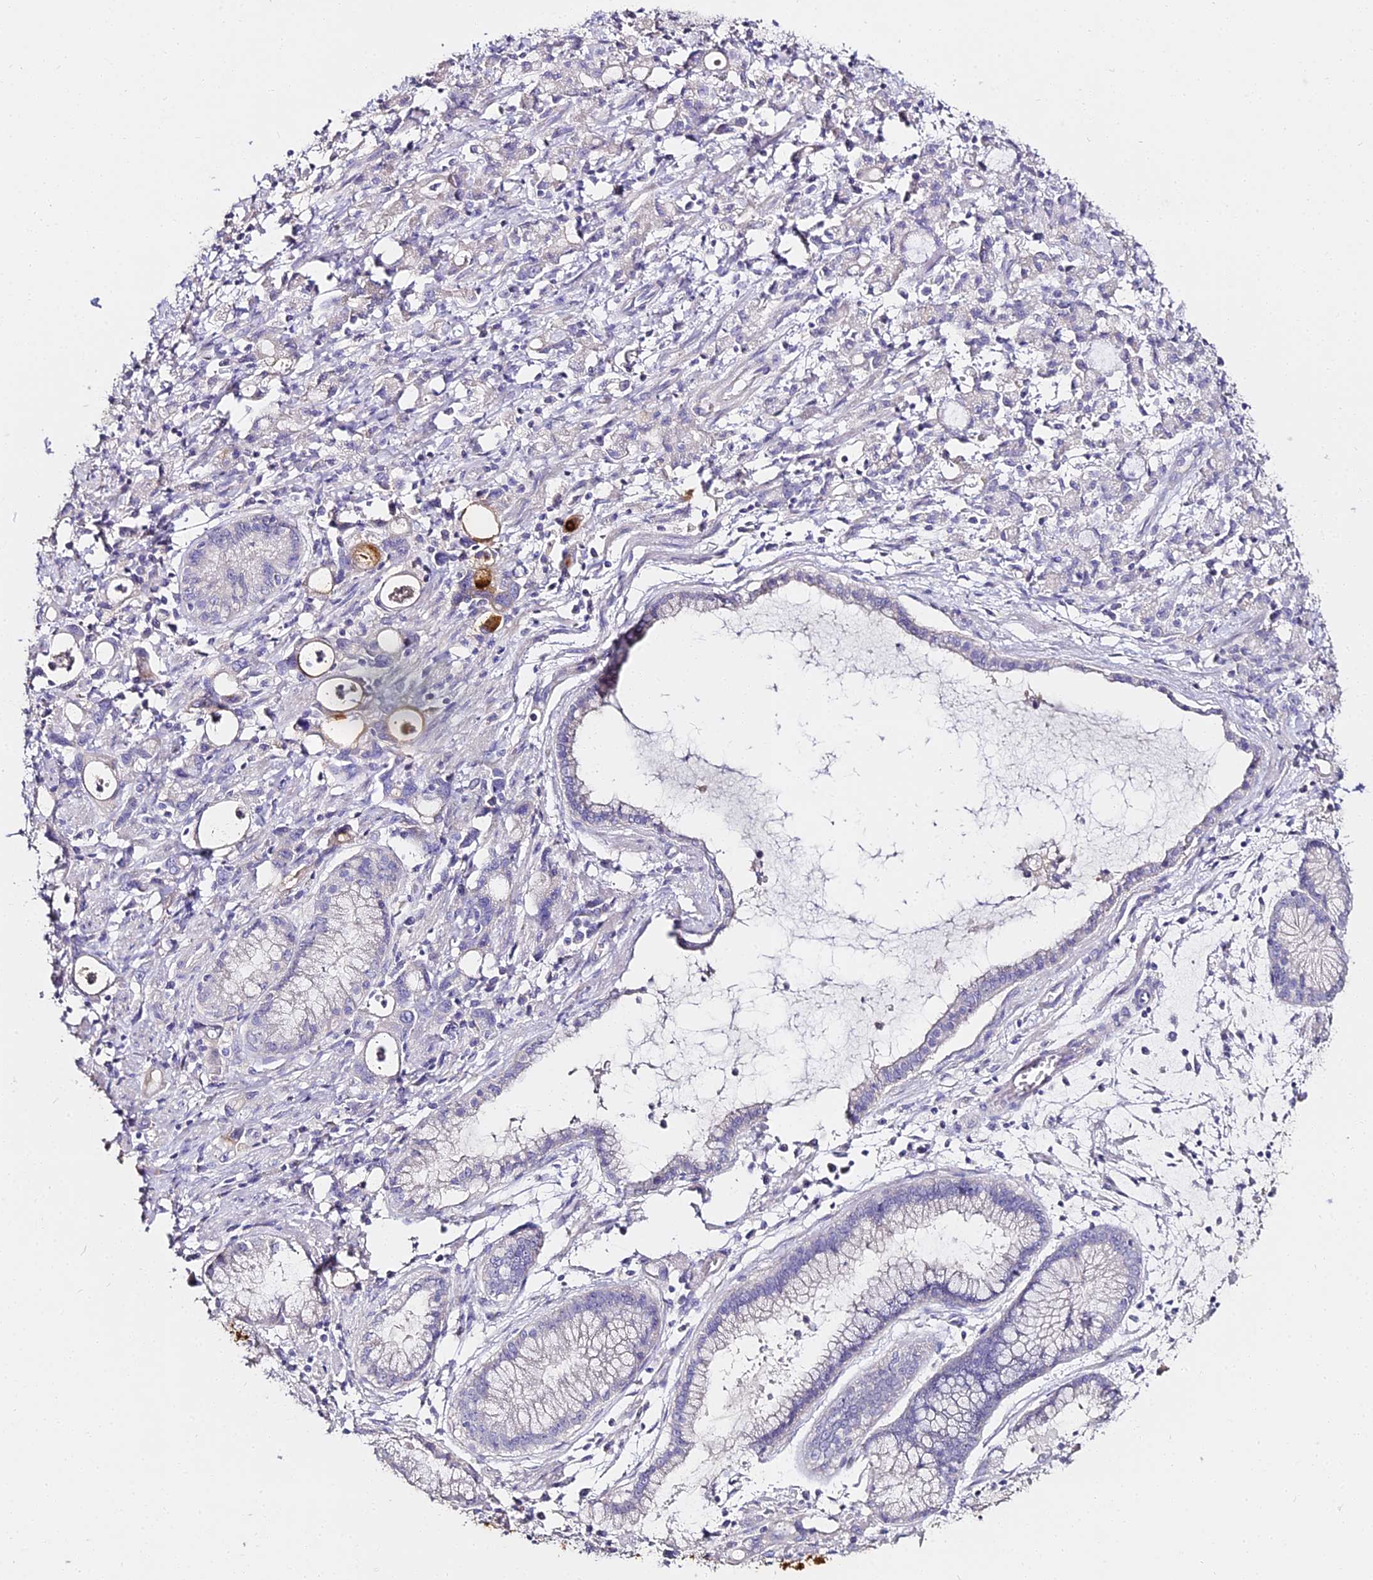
{"staining": {"intensity": "moderate", "quantity": "<25%", "location": "cytoplasmic/membranous"}, "tissue": "stomach cancer", "cell_type": "Tumor cells", "image_type": "cancer", "snomed": [{"axis": "morphology", "description": "Adenocarcinoma, NOS"}, {"axis": "topography", "description": "Stomach, lower"}], "caption": "This image reveals immunohistochemistry staining of human stomach cancer (adenocarcinoma), with low moderate cytoplasmic/membranous staining in approximately <25% of tumor cells.", "gene": "ALPG", "patient": {"sex": "female", "age": 43}}